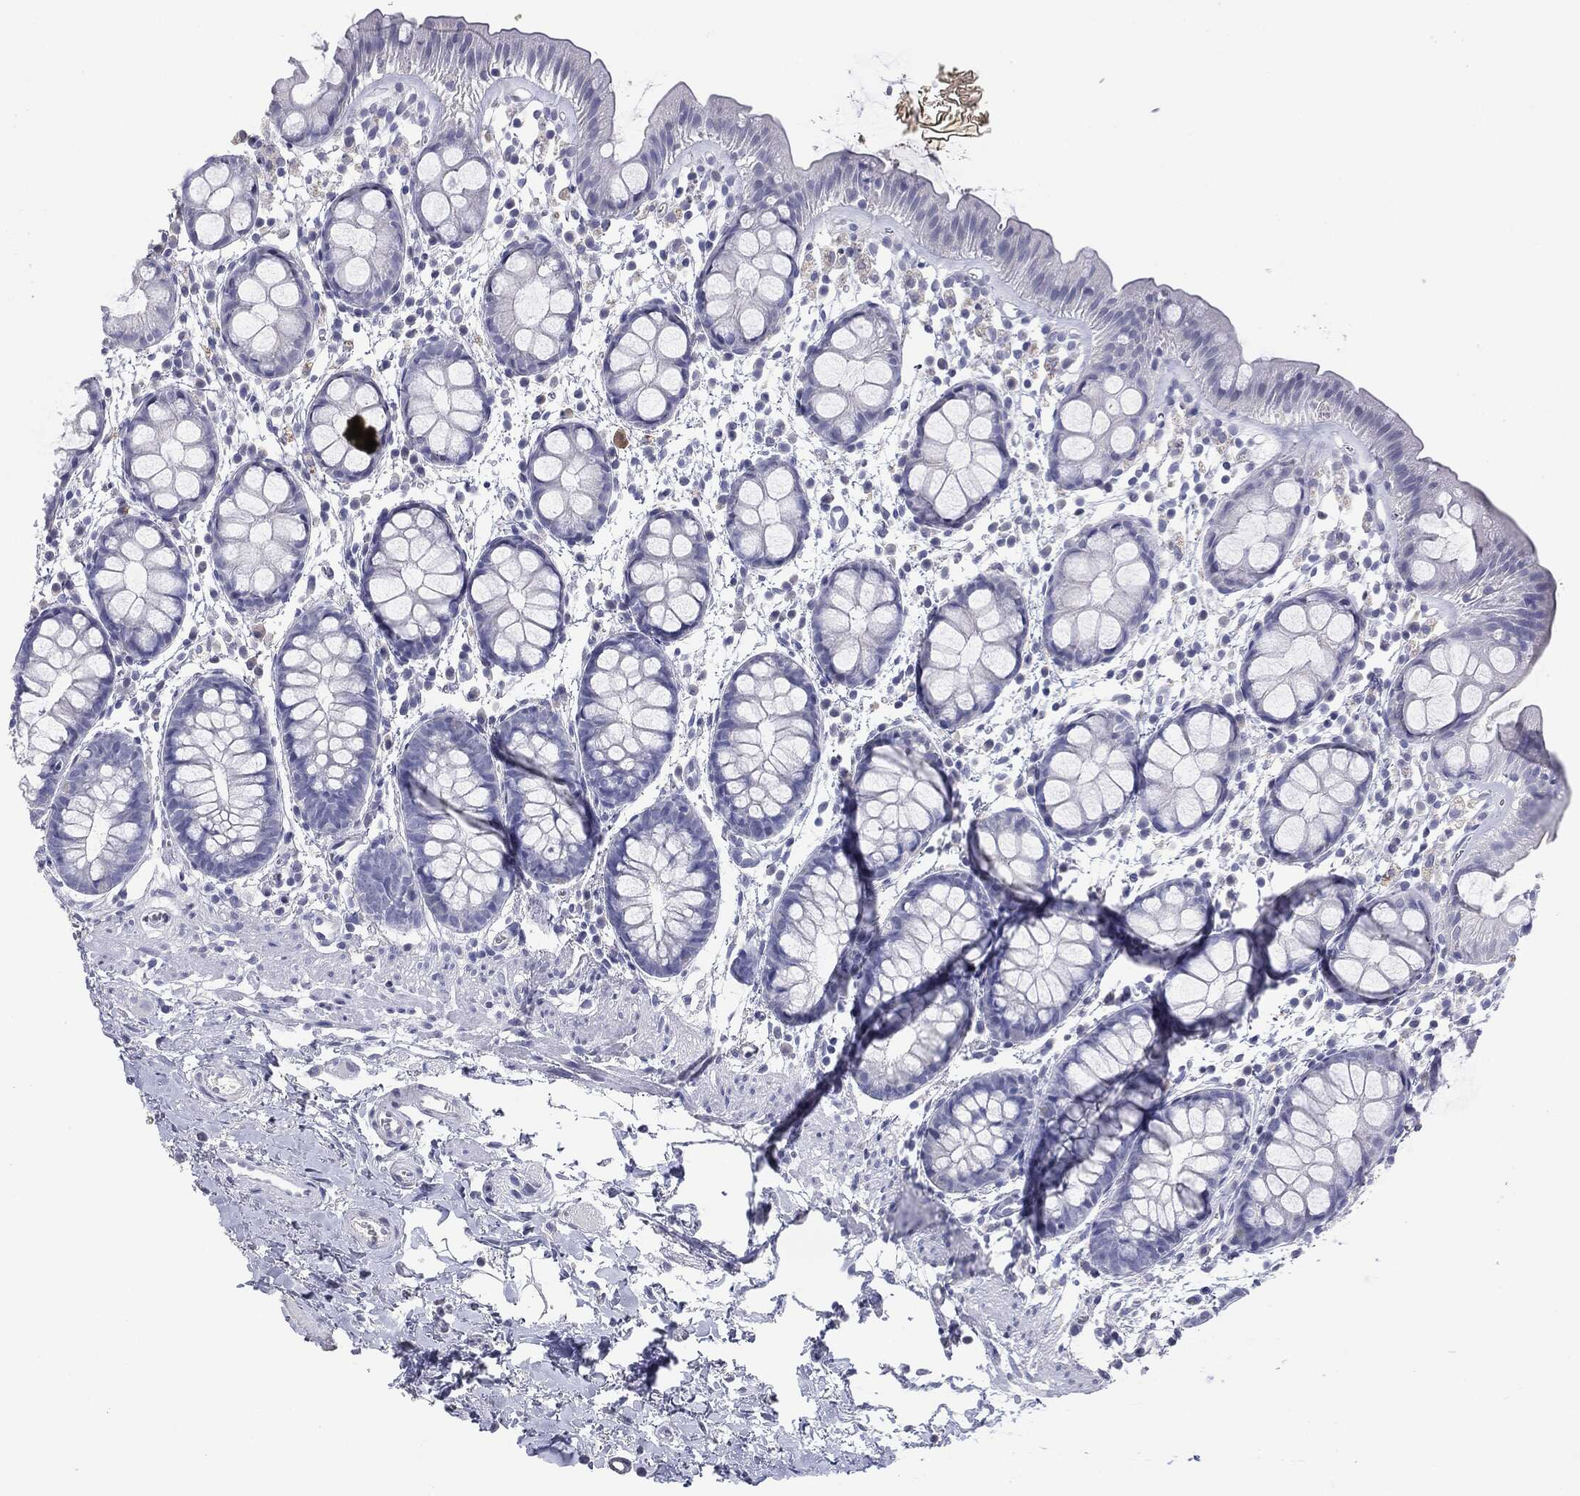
{"staining": {"intensity": "negative", "quantity": "none", "location": "none"}, "tissue": "rectum", "cell_type": "Glandular cells", "image_type": "normal", "snomed": [{"axis": "morphology", "description": "Normal tissue, NOS"}, {"axis": "topography", "description": "Rectum"}], "caption": "An immunohistochemistry (IHC) micrograph of normal rectum is shown. There is no staining in glandular cells of rectum. The staining was performed using DAB to visualize the protein expression in brown, while the nuclei were stained in blue with hematoxylin (Magnification: 20x).", "gene": "SERPINB4", "patient": {"sex": "male", "age": 57}}